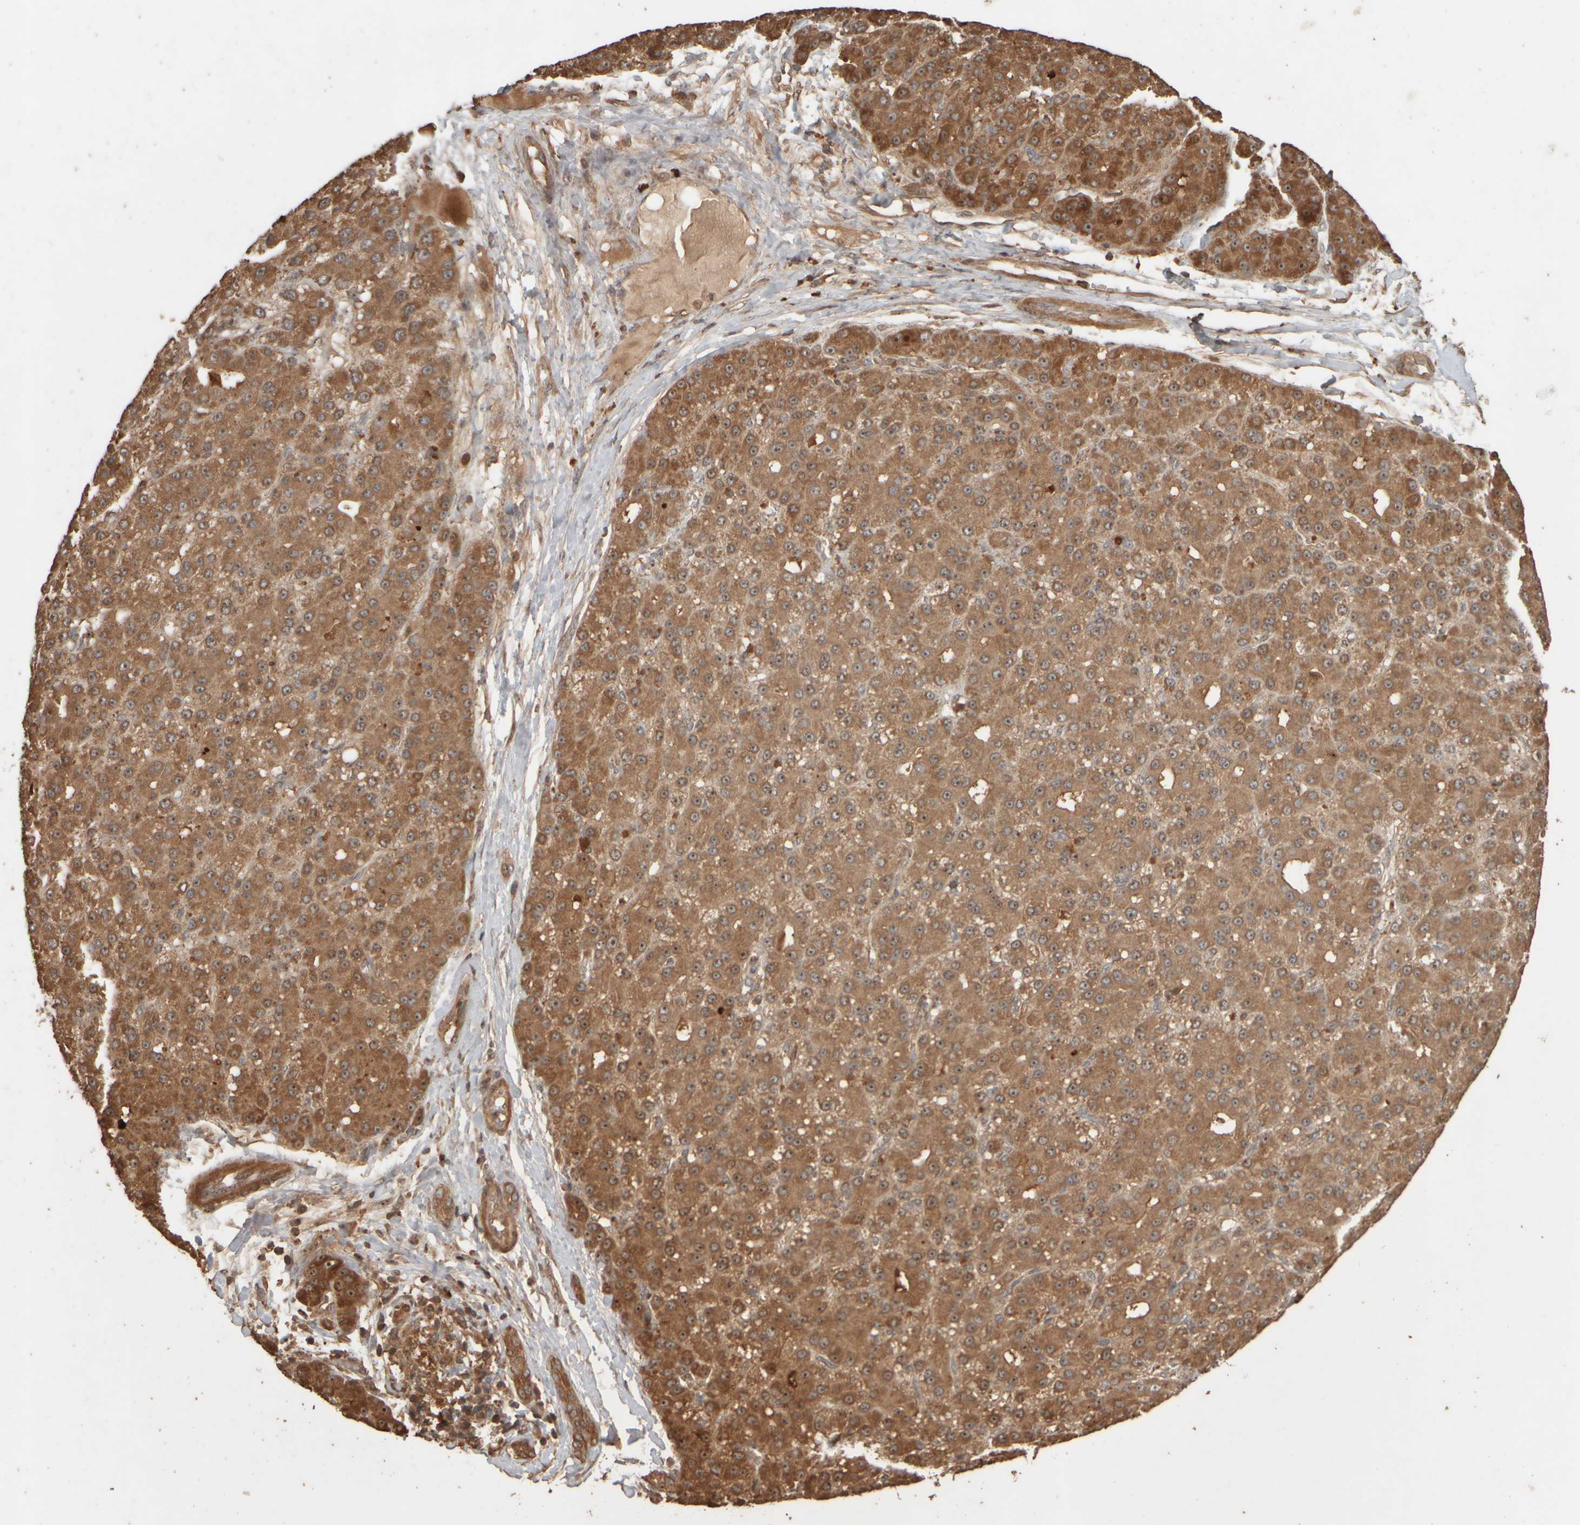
{"staining": {"intensity": "moderate", "quantity": ">75%", "location": "cytoplasmic/membranous,nuclear"}, "tissue": "liver cancer", "cell_type": "Tumor cells", "image_type": "cancer", "snomed": [{"axis": "morphology", "description": "Carcinoma, Hepatocellular, NOS"}, {"axis": "topography", "description": "Liver"}], "caption": "Liver cancer (hepatocellular carcinoma) stained with a protein marker reveals moderate staining in tumor cells.", "gene": "SPHK1", "patient": {"sex": "male", "age": 67}}